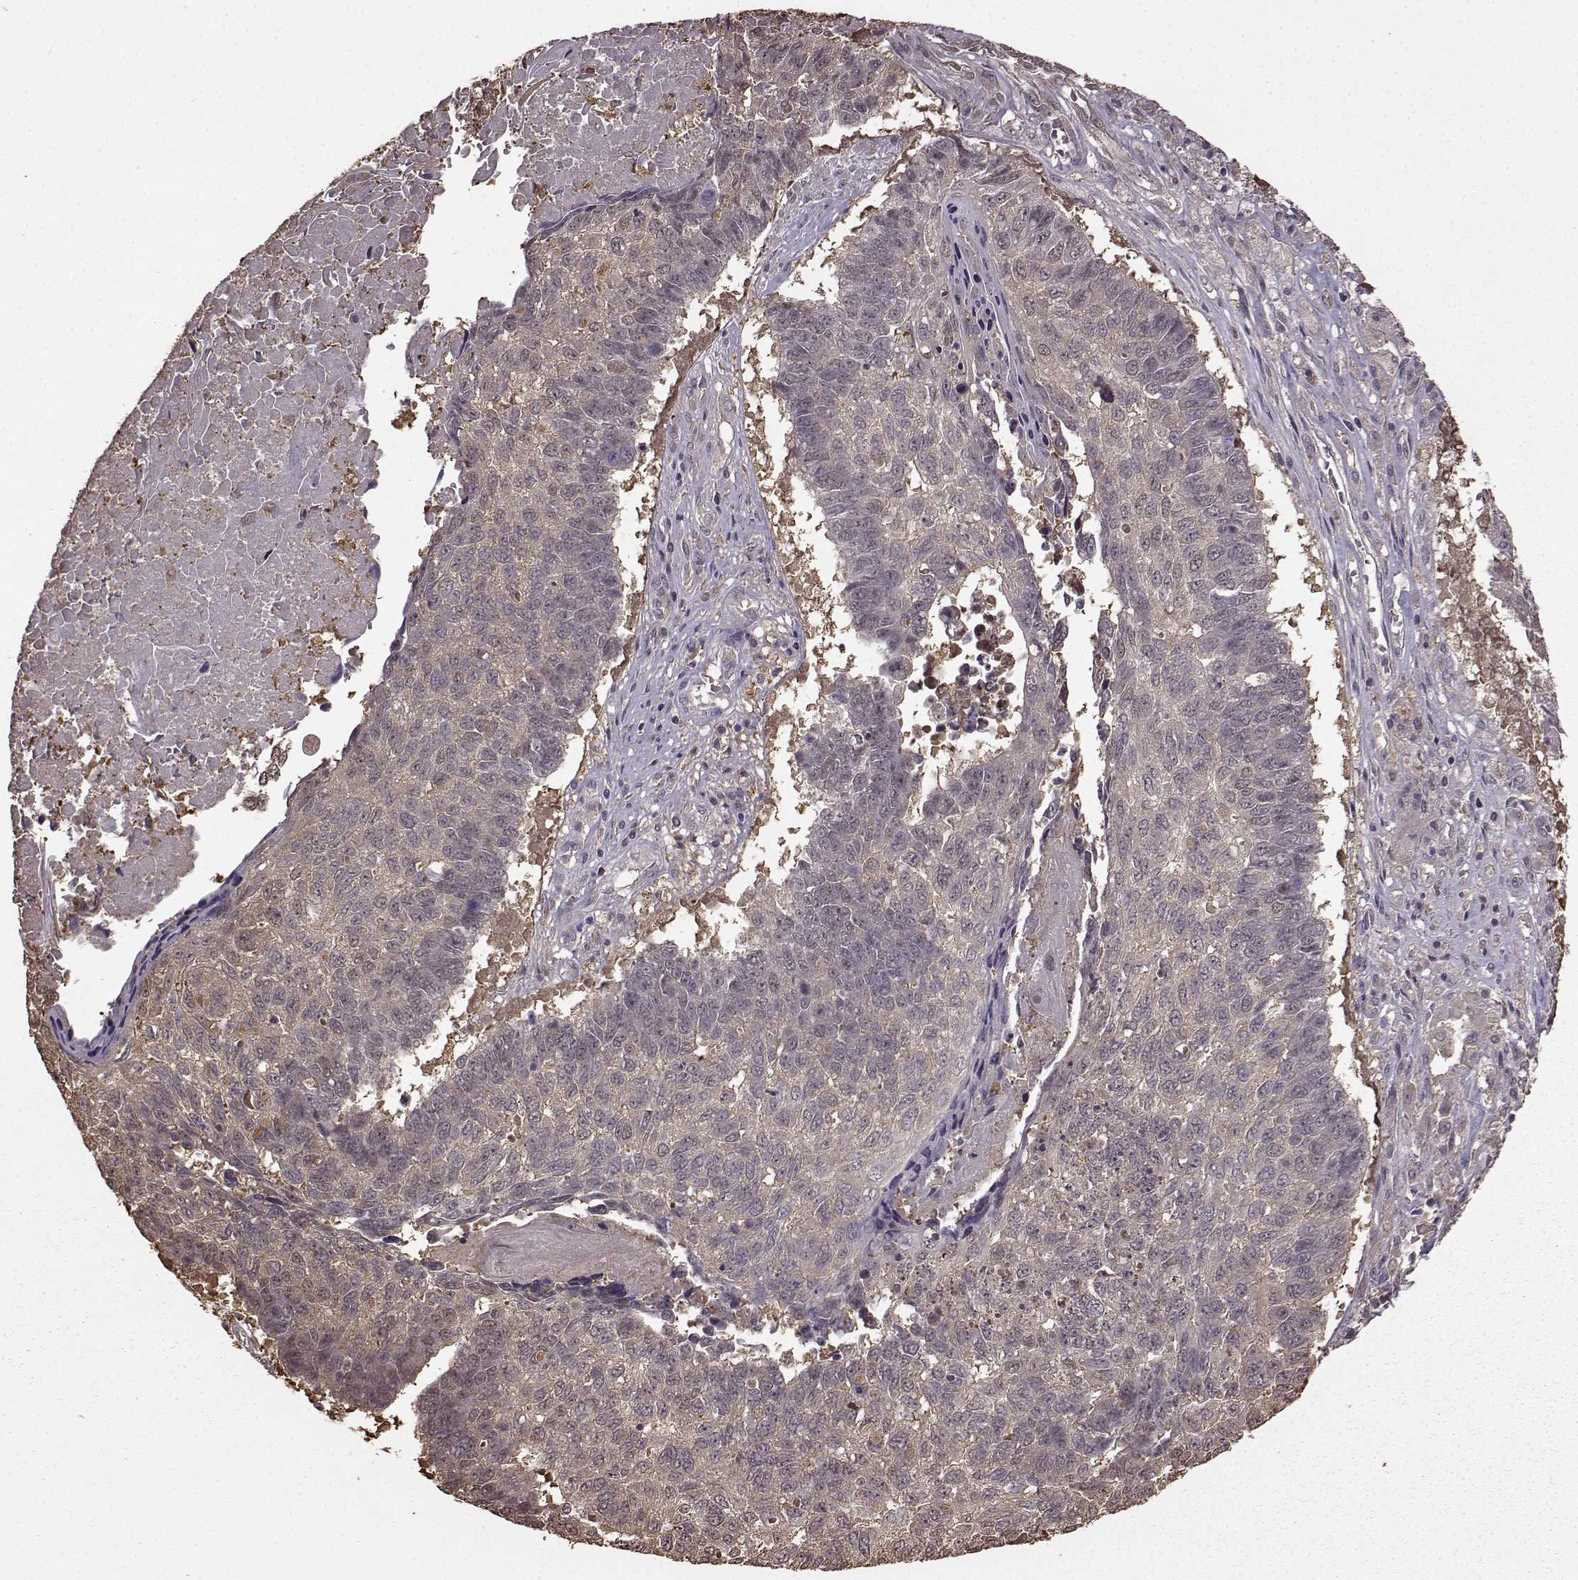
{"staining": {"intensity": "weak", "quantity": ">75%", "location": "cytoplasmic/membranous"}, "tissue": "lung cancer", "cell_type": "Tumor cells", "image_type": "cancer", "snomed": [{"axis": "morphology", "description": "Squamous cell carcinoma, NOS"}, {"axis": "topography", "description": "Lung"}], "caption": "The micrograph demonstrates immunohistochemical staining of lung squamous cell carcinoma. There is weak cytoplasmic/membranous positivity is present in approximately >75% of tumor cells.", "gene": "NME1-NME2", "patient": {"sex": "male", "age": 73}}